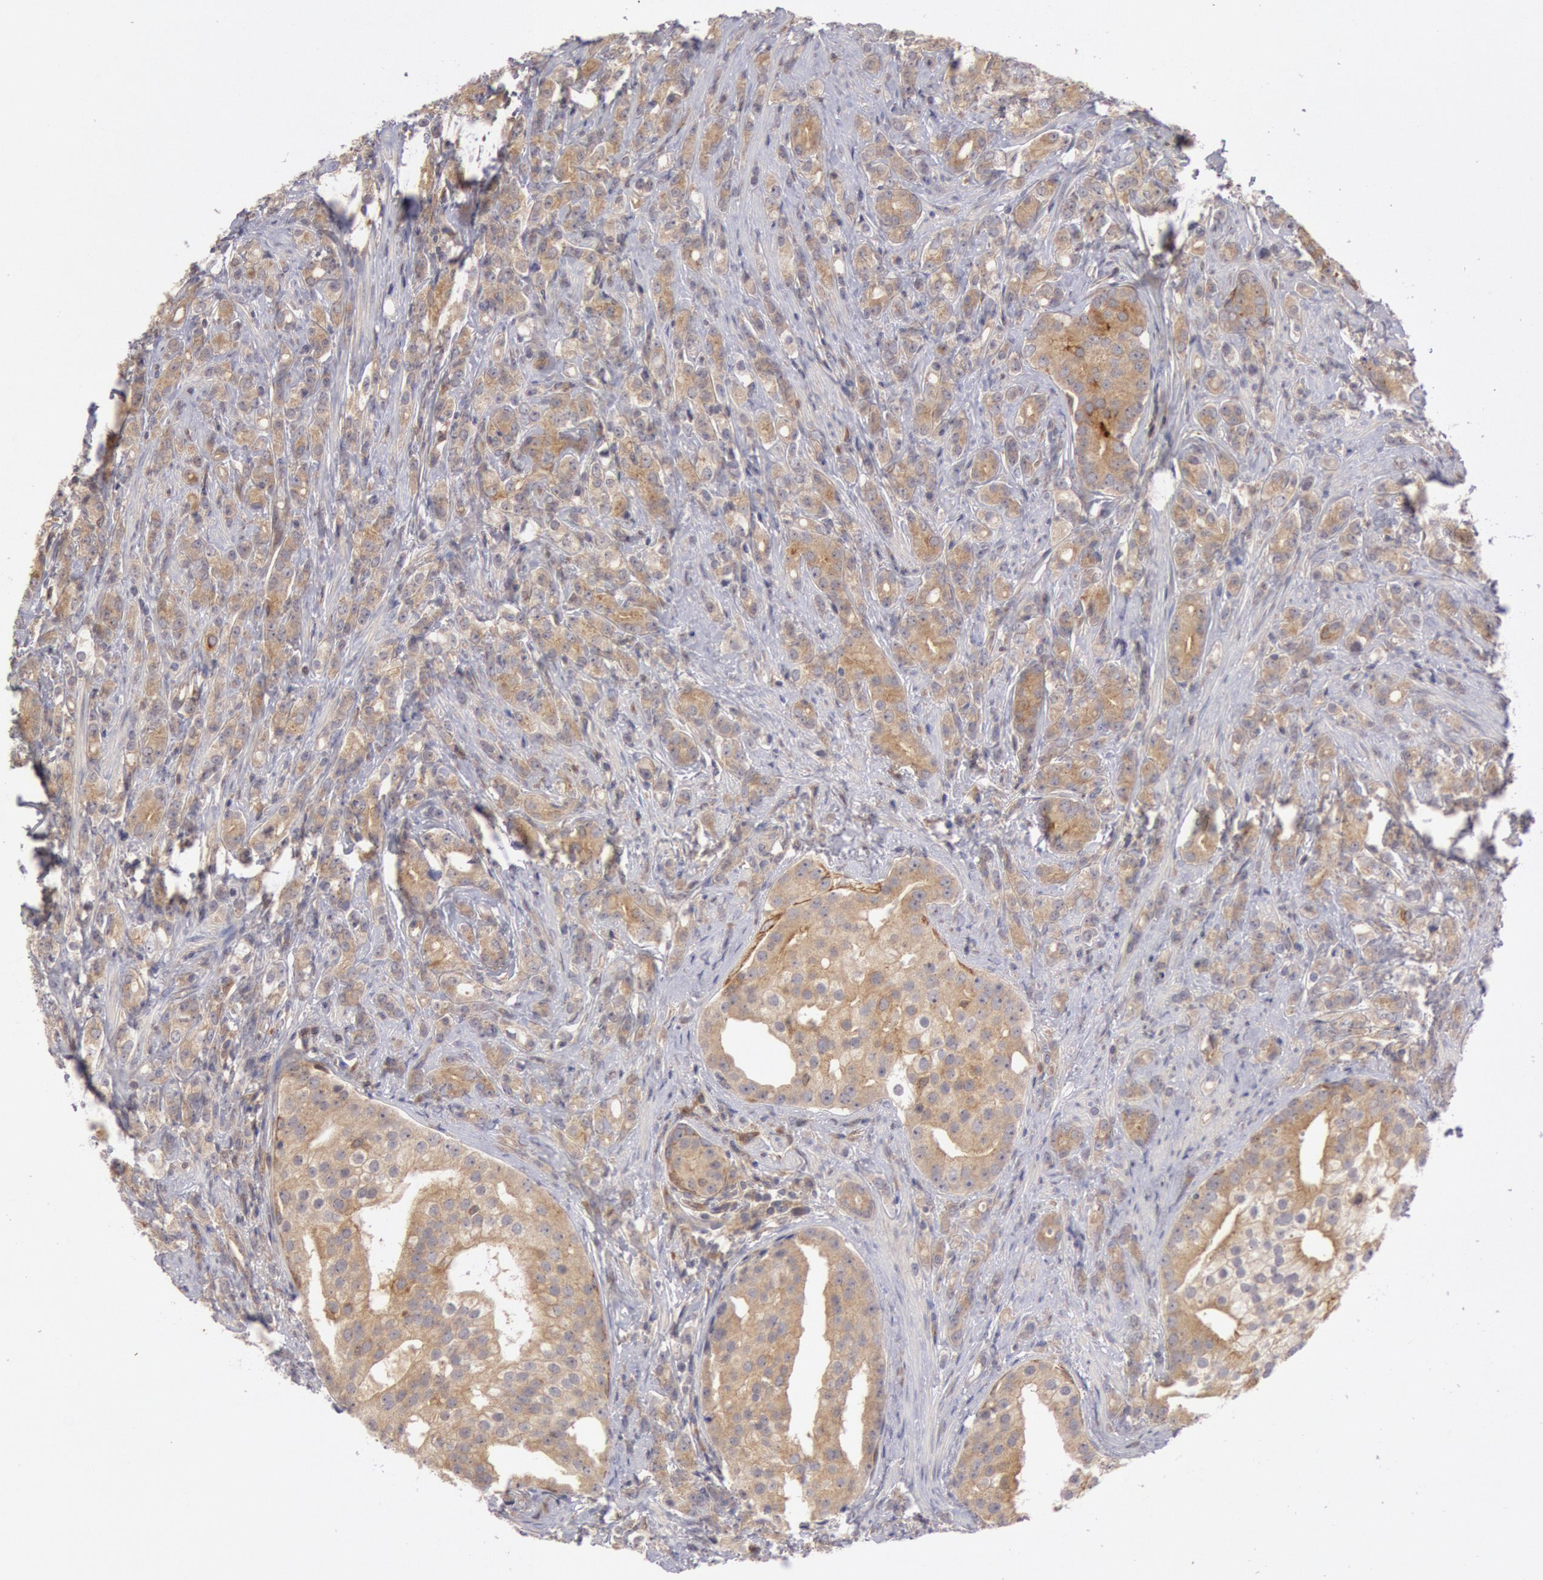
{"staining": {"intensity": "moderate", "quantity": ">75%", "location": "cytoplasmic/membranous"}, "tissue": "prostate cancer", "cell_type": "Tumor cells", "image_type": "cancer", "snomed": [{"axis": "morphology", "description": "Adenocarcinoma, Medium grade"}, {"axis": "topography", "description": "Prostate"}], "caption": "Protein staining by immunohistochemistry (IHC) displays moderate cytoplasmic/membranous positivity in about >75% of tumor cells in medium-grade adenocarcinoma (prostate). The staining is performed using DAB (3,3'-diaminobenzidine) brown chromogen to label protein expression. The nuclei are counter-stained blue using hematoxylin.", "gene": "PLA2G6", "patient": {"sex": "male", "age": 59}}